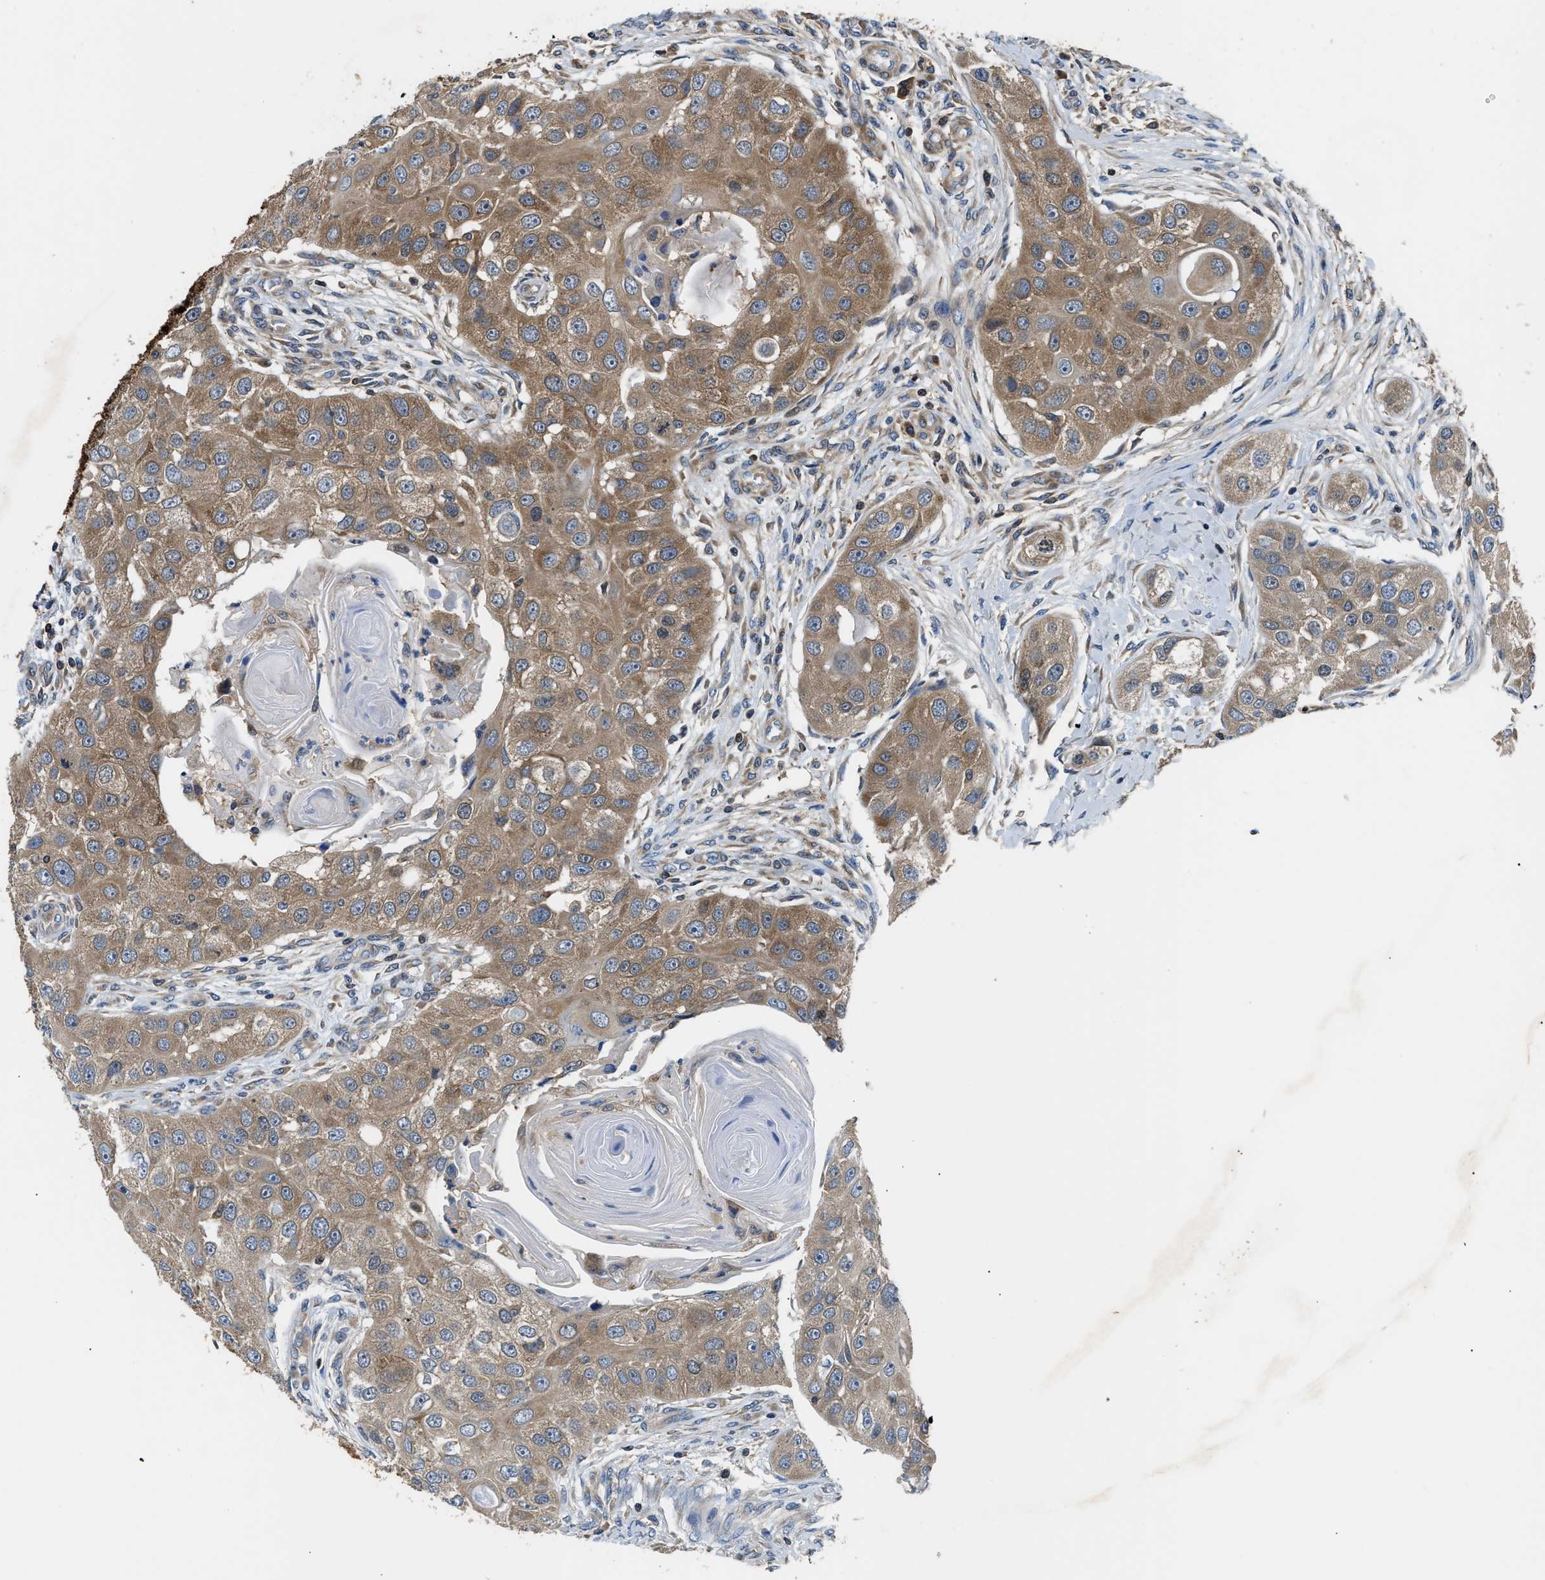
{"staining": {"intensity": "moderate", "quantity": ">75%", "location": "cytoplasmic/membranous"}, "tissue": "head and neck cancer", "cell_type": "Tumor cells", "image_type": "cancer", "snomed": [{"axis": "morphology", "description": "Normal tissue, NOS"}, {"axis": "morphology", "description": "Squamous cell carcinoma, NOS"}, {"axis": "topography", "description": "Skeletal muscle"}, {"axis": "topography", "description": "Head-Neck"}], "caption": "IHC of squamous cell carcinoma (head and neck) reveals medium levels of moderate cytoplasmic/membranous expression in approximately >75% of tumor cells. (IHC, brightfield microscopy, high magnification).", "gene": "CCM2", "patient": {"sex": "male", "age": 51}}